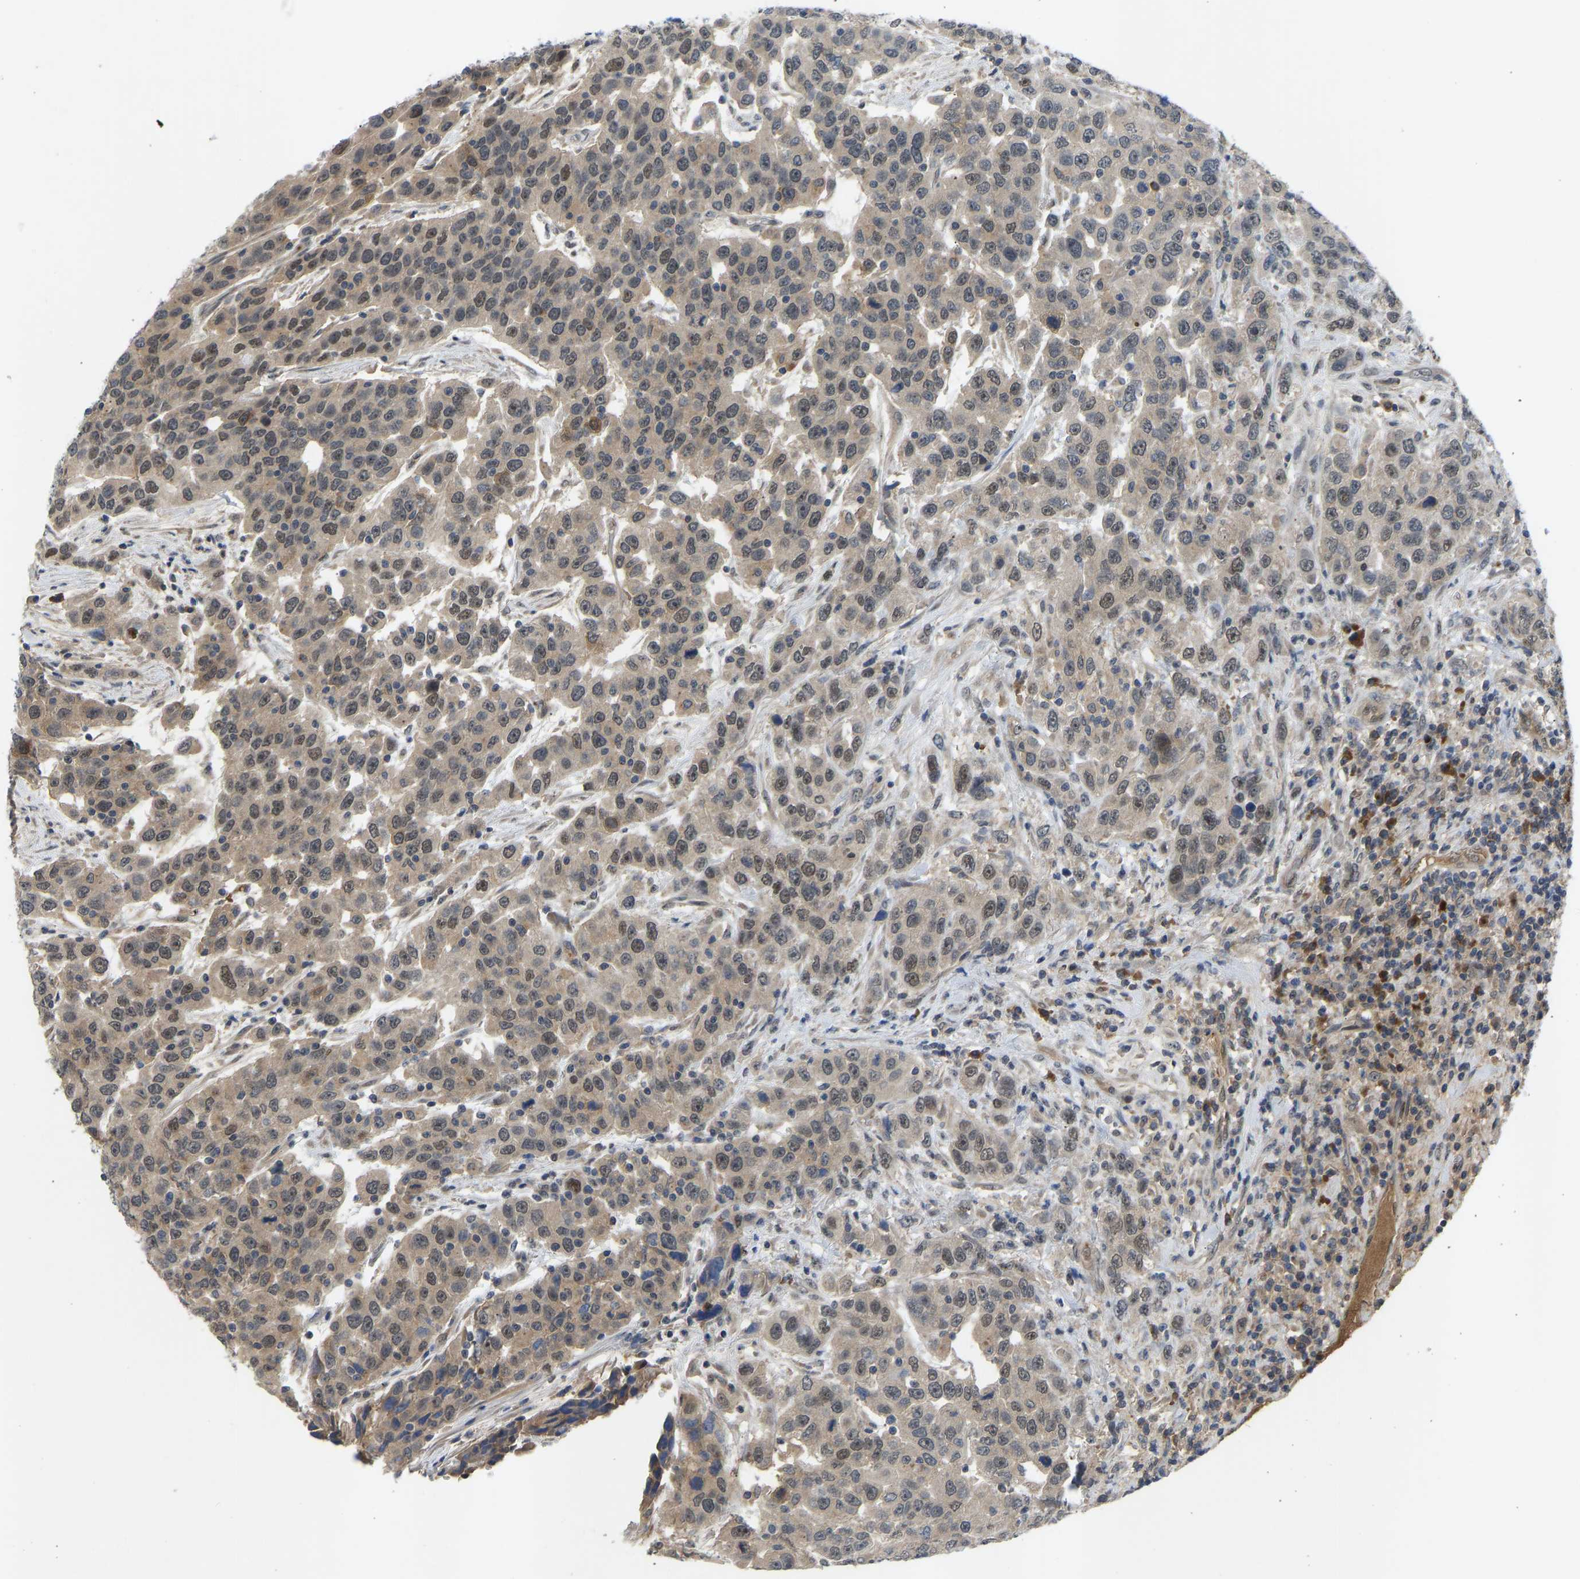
{"staining": {"intensity": "weak", "quantity": "25%-75%", "location": "cytoplasmic/membranous,nuclear"}, "tissue": "urothelial cancer", "cell_type": "Tumor cells", "image_type": "cancer", "snomed": [{"axis": "morphology", "description": "Urothelial carcinoma, High grade"}, {"axis": "topography", "description": "Urinary bladder"}], "caption": "Weak cytoplasmic/membranous and nuclear expression is present in approximately 25%-75% of tumor cells in urothelial carcinoma (high-grade).", "gene": "ZNF251", "patient": {"sex": "female", "age": 80}}